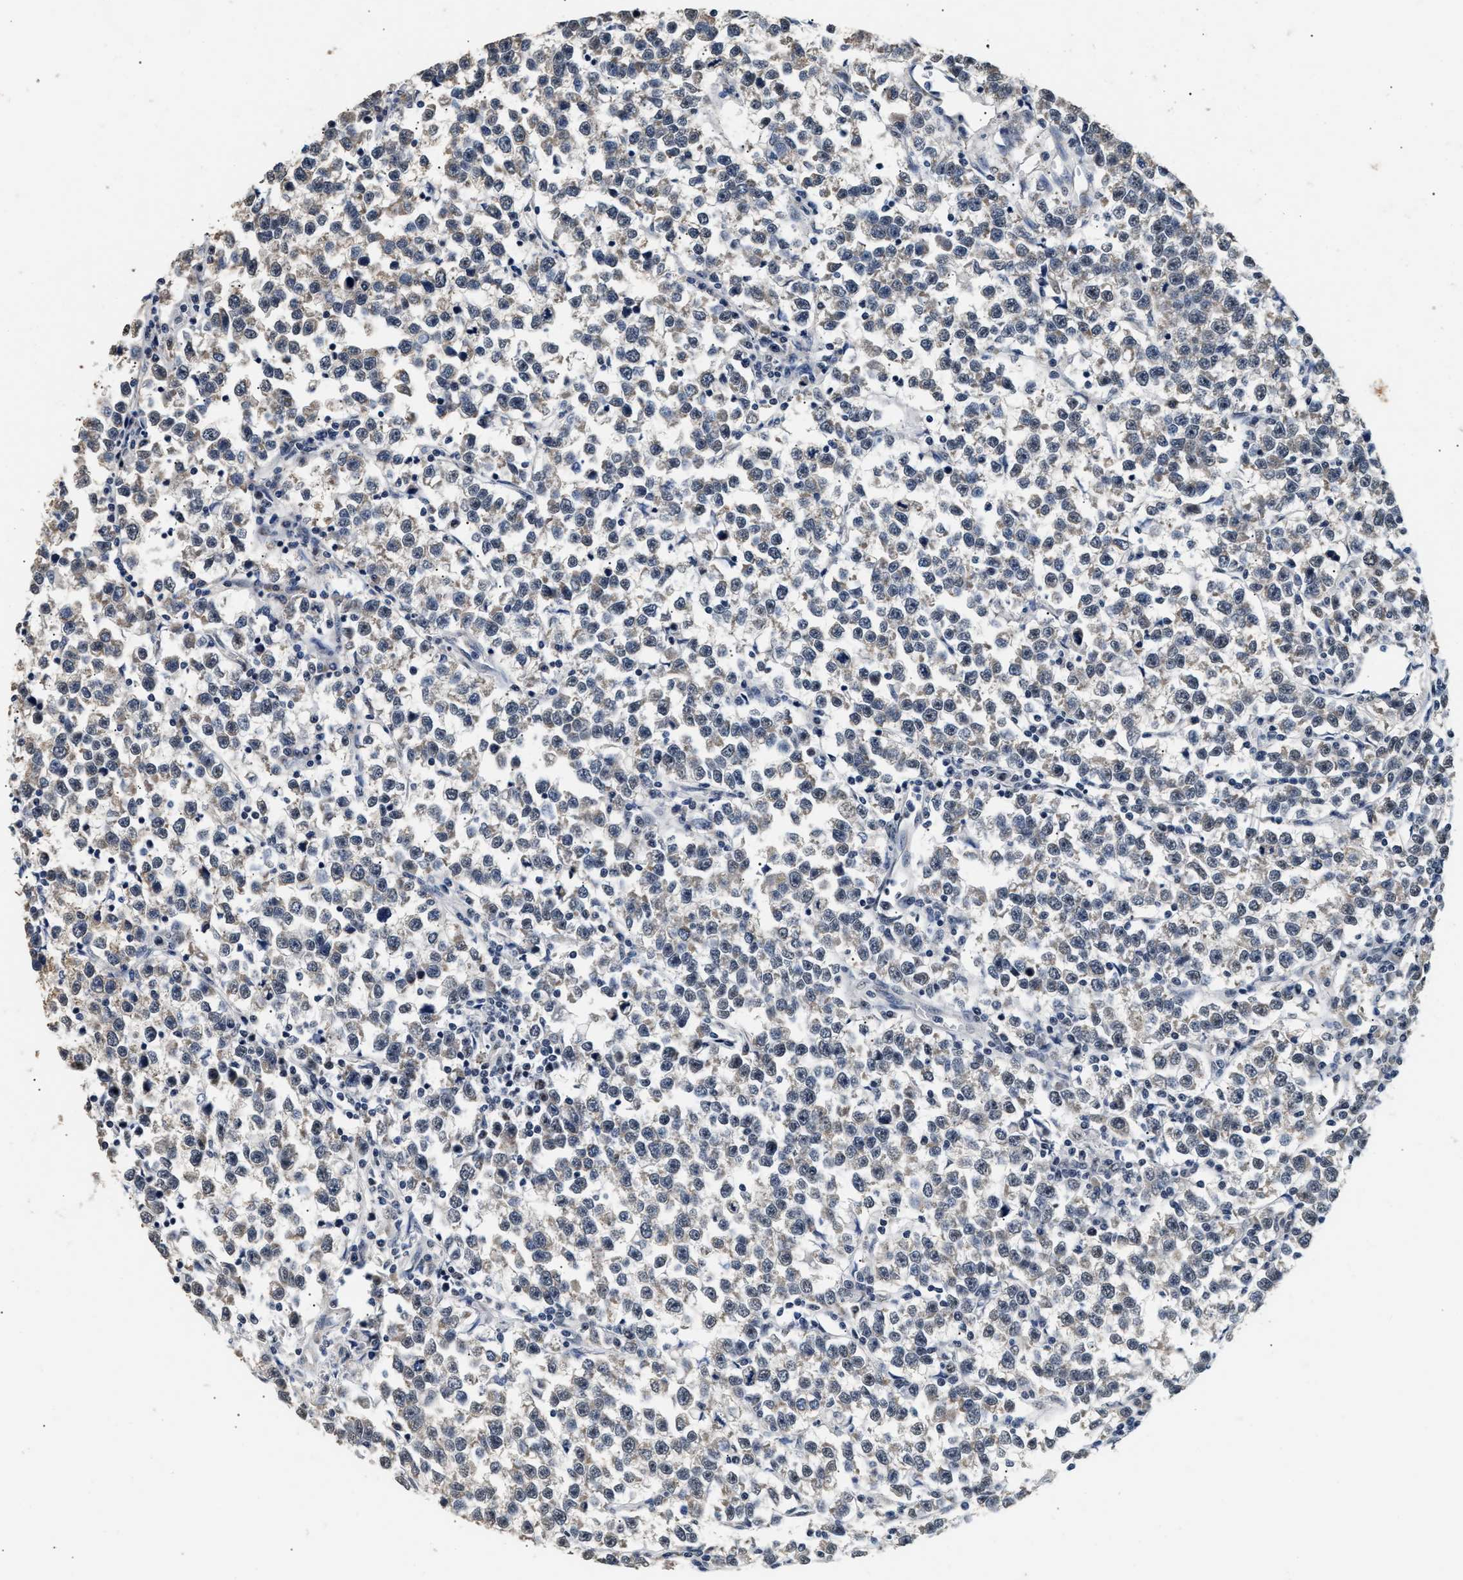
{"staining": {"intensity": "negative", "quantity": "none", "location": "none"}, "tissue": "testis cancer", "cell_type": "Tumor cells", "image_type": "cancer", "snomed": [{"axis": "morphology", "description": "Normal tissue, NOS"}, {"axis": "morphology", "description": "Seminoma, NOS"}, {"axis": "topography", "description": "Testis"}], "caption": "The image displays no staining of tumor cells in testis cancer.", "gene": "THOC1", "patient": {"sex": "male", "age": 43}}